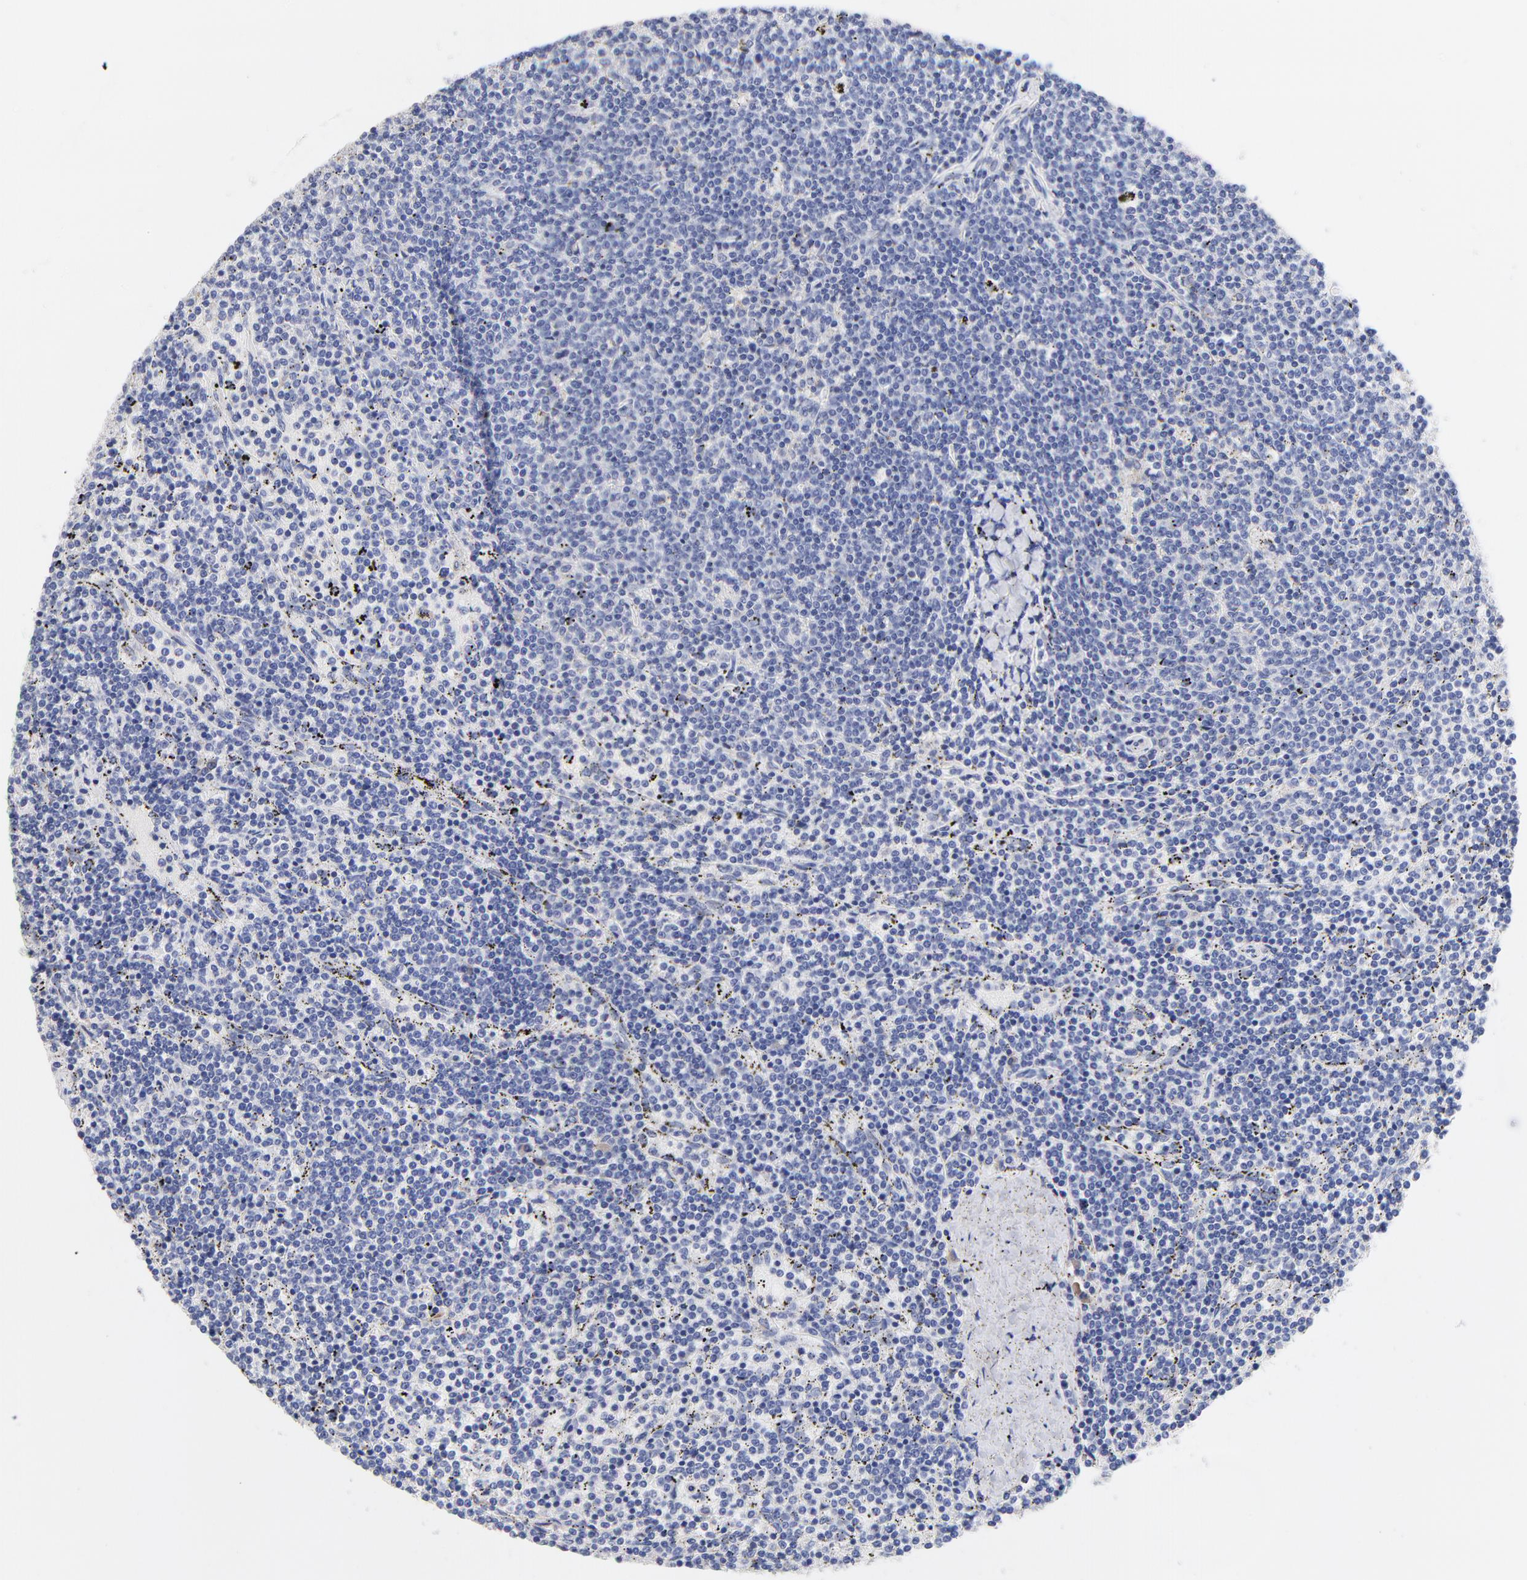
{"staining": {"intensity": "moderate", "quantity": "<25%", "location": "cytoplasmic/membranous"}, "tissue": "lymphoma", "cell_type": "Tumor cells", "image_type": "cancer", "snomed": [{"axis": "morphology", "description": "Malignant lymphoma, non-Hodgkin's type, Low grade"}, {"axis": "topography", "description": "Spleen"}], "caption": "Lymphoma stained with a protein marker shows moderate staining in tumor cells.", "gene": "LAX1", "patient": {"sex": "female", "age": 50}}